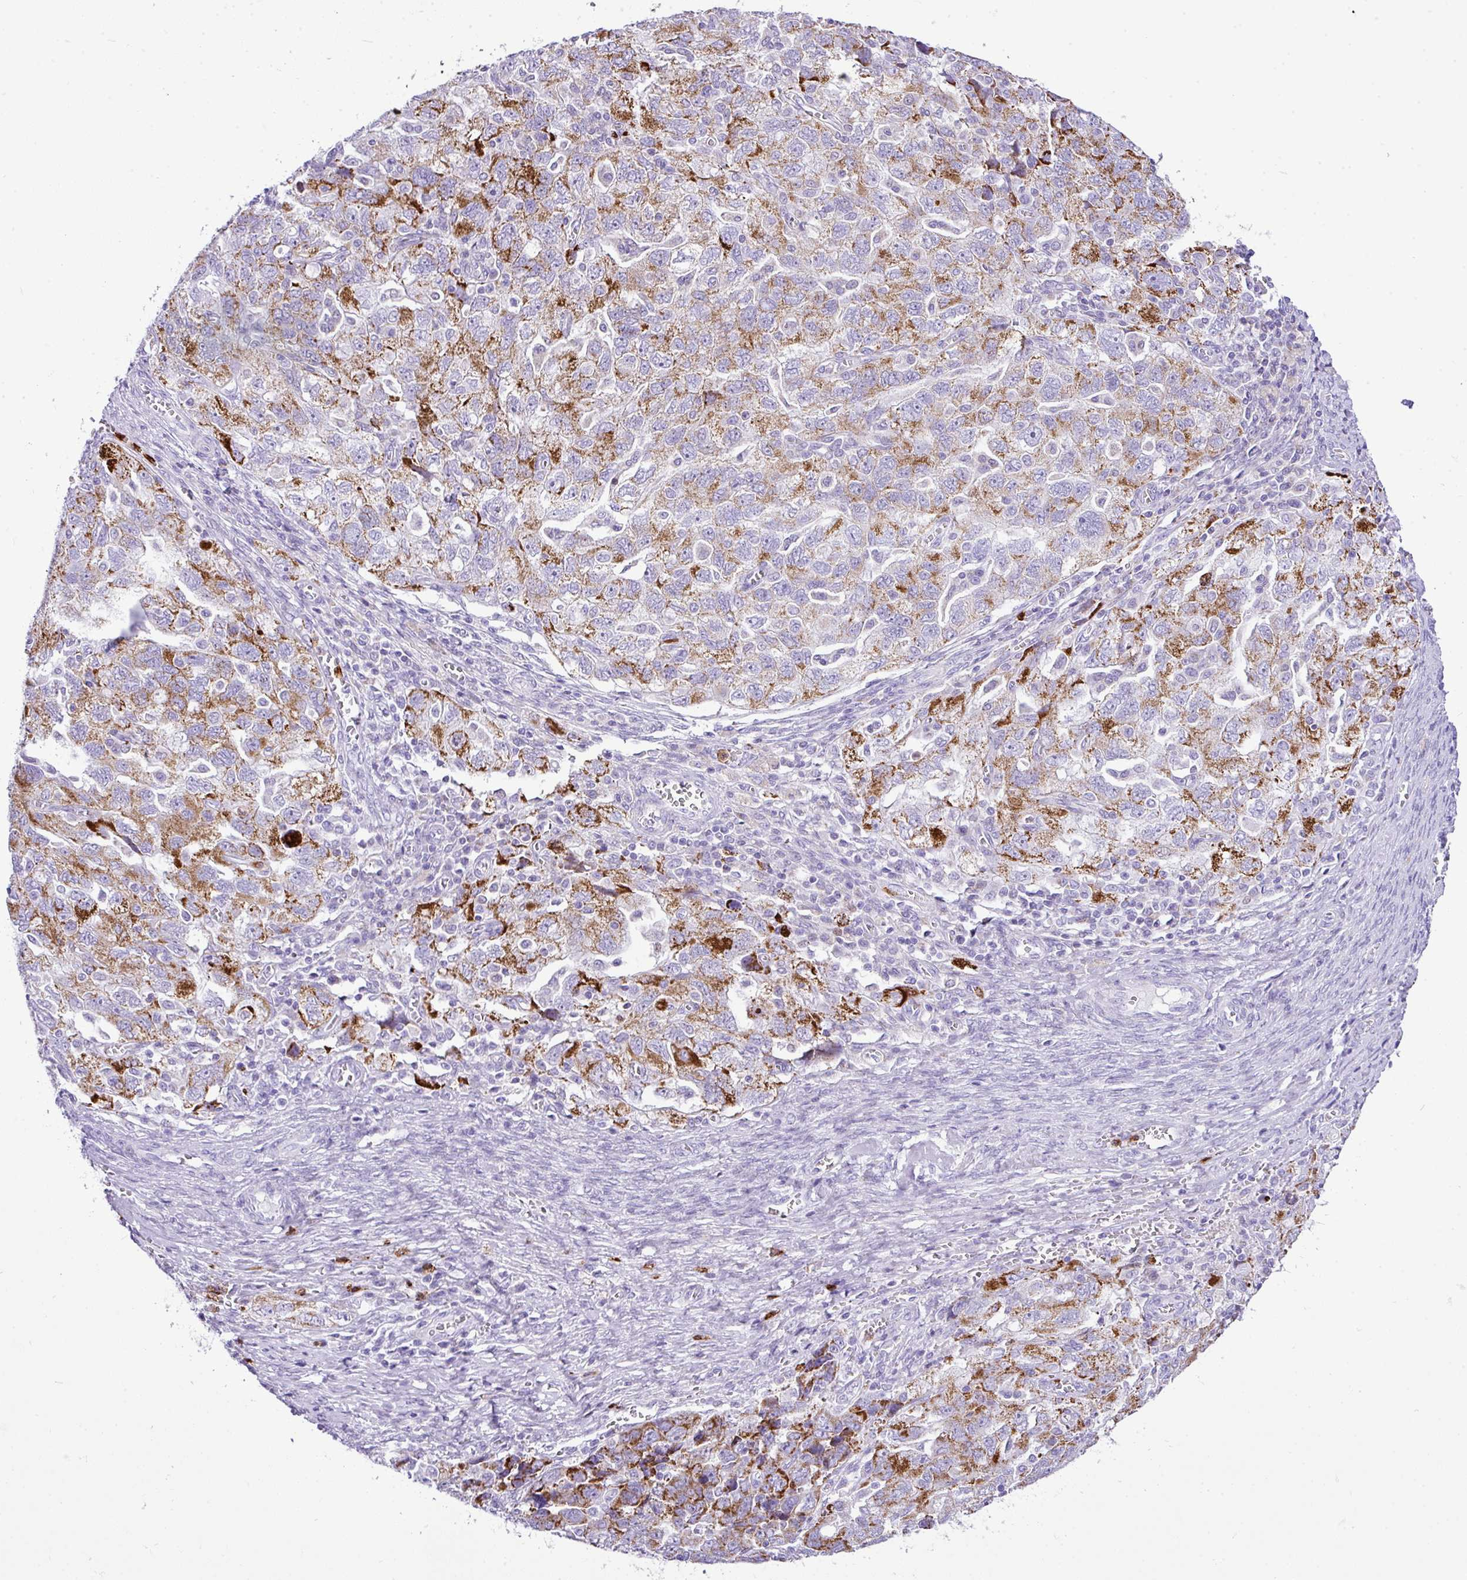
{"staining": {"intensity": "moderate", "quantity": "25%-75%", "location": "cytoplasmic/membranous"}, "tissue": "ovarian cancer", "cell_type": "Tumor cells", "image_type": "cancer", "snomed": [{"axis": "morphology", "description": "Carcinoma, NOS"}, {"axis": "morphology", "description": "Cystadenocarcinoma, serous, NOS"}, {"axis": "topography", "description": "Ovary"}], "caption": "The image shows a brown stain indicating the presence of a protein in the cytoplasmic/membranous of tumor cells in ovarian carcinoma.", "gene": "RCAN2", "patient": {"sex": "female", "age": 69}}